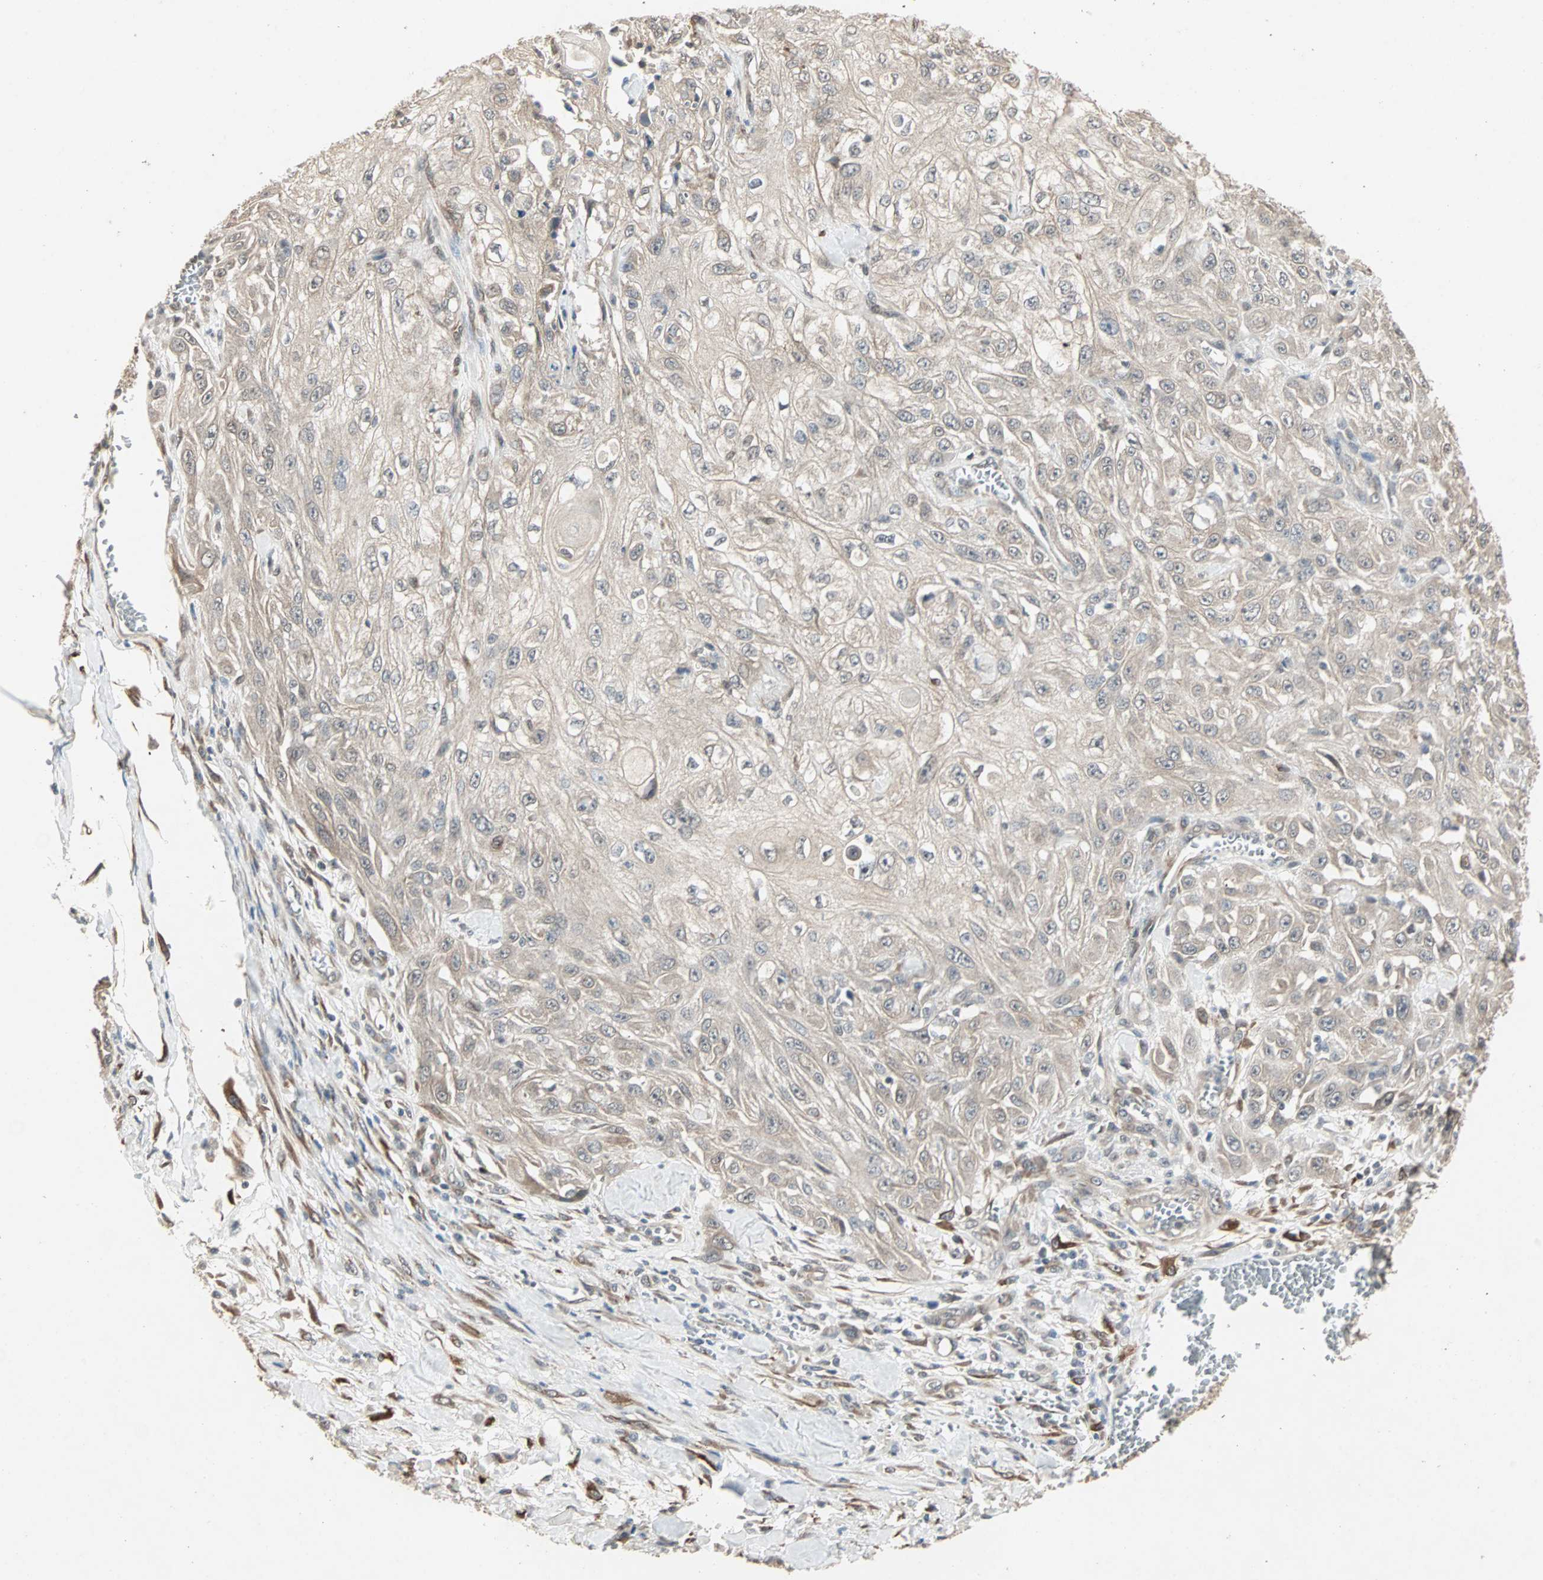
{"staining": {"intensity": "weak", "quantity": "<25%", "location": "cytoplasmic/membranous"}, "tissue": "skin cancer", "cell_type": "Tumor cells", "image_type": "cancer", "snomed": [{"axis": "morphology", "description": "Squamous cell carcinoma, NOS"}, {"axis": "morphology", "description": "Squamous cell carcinoma, metastatic, NOS"}, {"axis": "topography", "description": "Skin"}, {"axis": "topography", "description": "Lymph node"}], "caption": "Immunohistochemistry image of neoplastic tissue: skin cancer stained with DAB (3,3'-diaminobenzidine) shows no significant protein staining in tumor cells.", "gene": "TRPV4", "patient": {"sex": "male", "age": 75}}